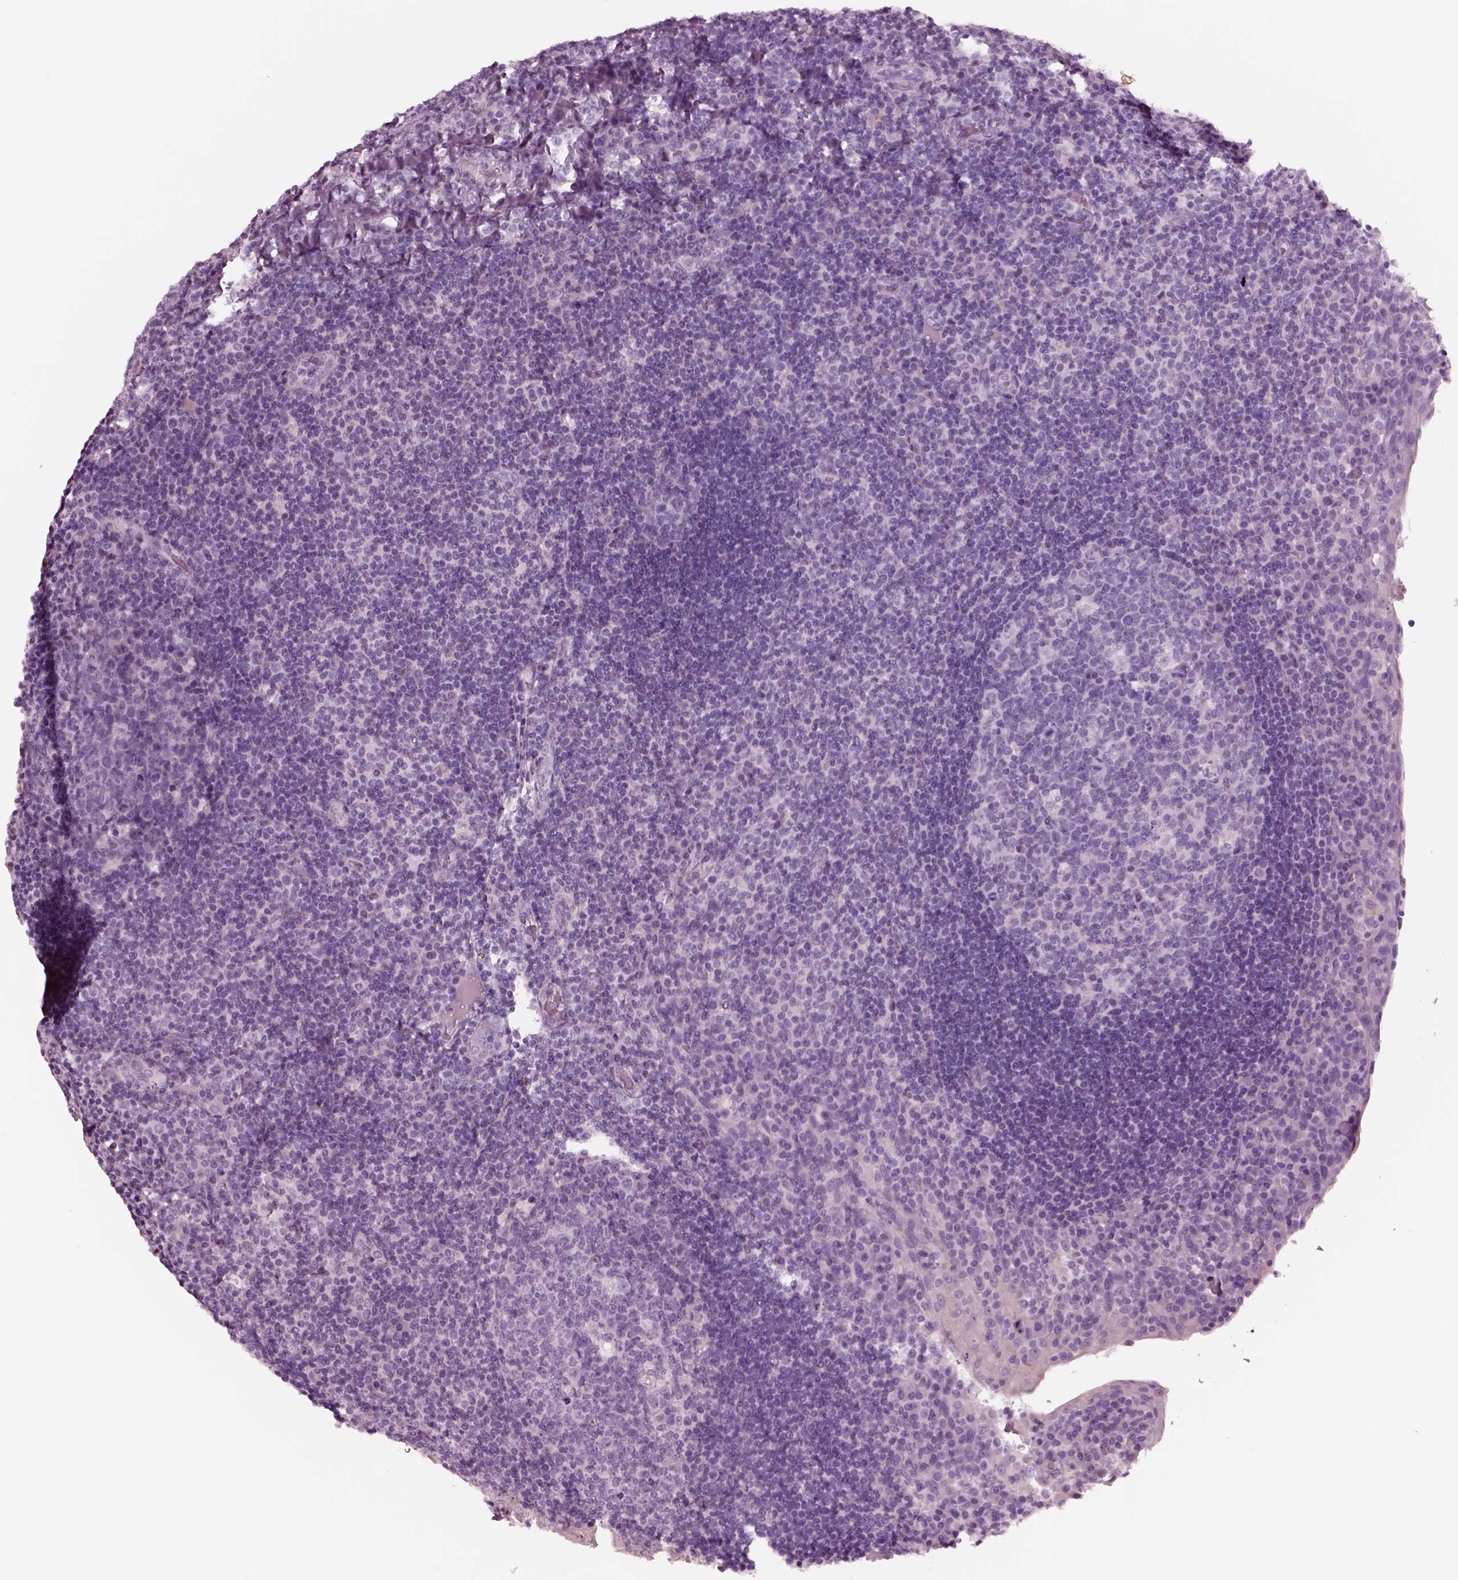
{"staining": {"intensity": "negative", "quantity": "none", "location": "none"}, "tissue": "tonsil", "cell_type": "Germinal center cells", "image_type": "normal", "snomed": [{"axis": "morphology", "description": "Normal tissue, NOS"}, {"axis": "topography", "description": "Tonsil"}], "caption": "Immunohistochemical staining of normal human tonsil displays no significant expression in germinal center cells.", "gene": "NMRK2", "patient": {"sex": "male", "age": 17}}